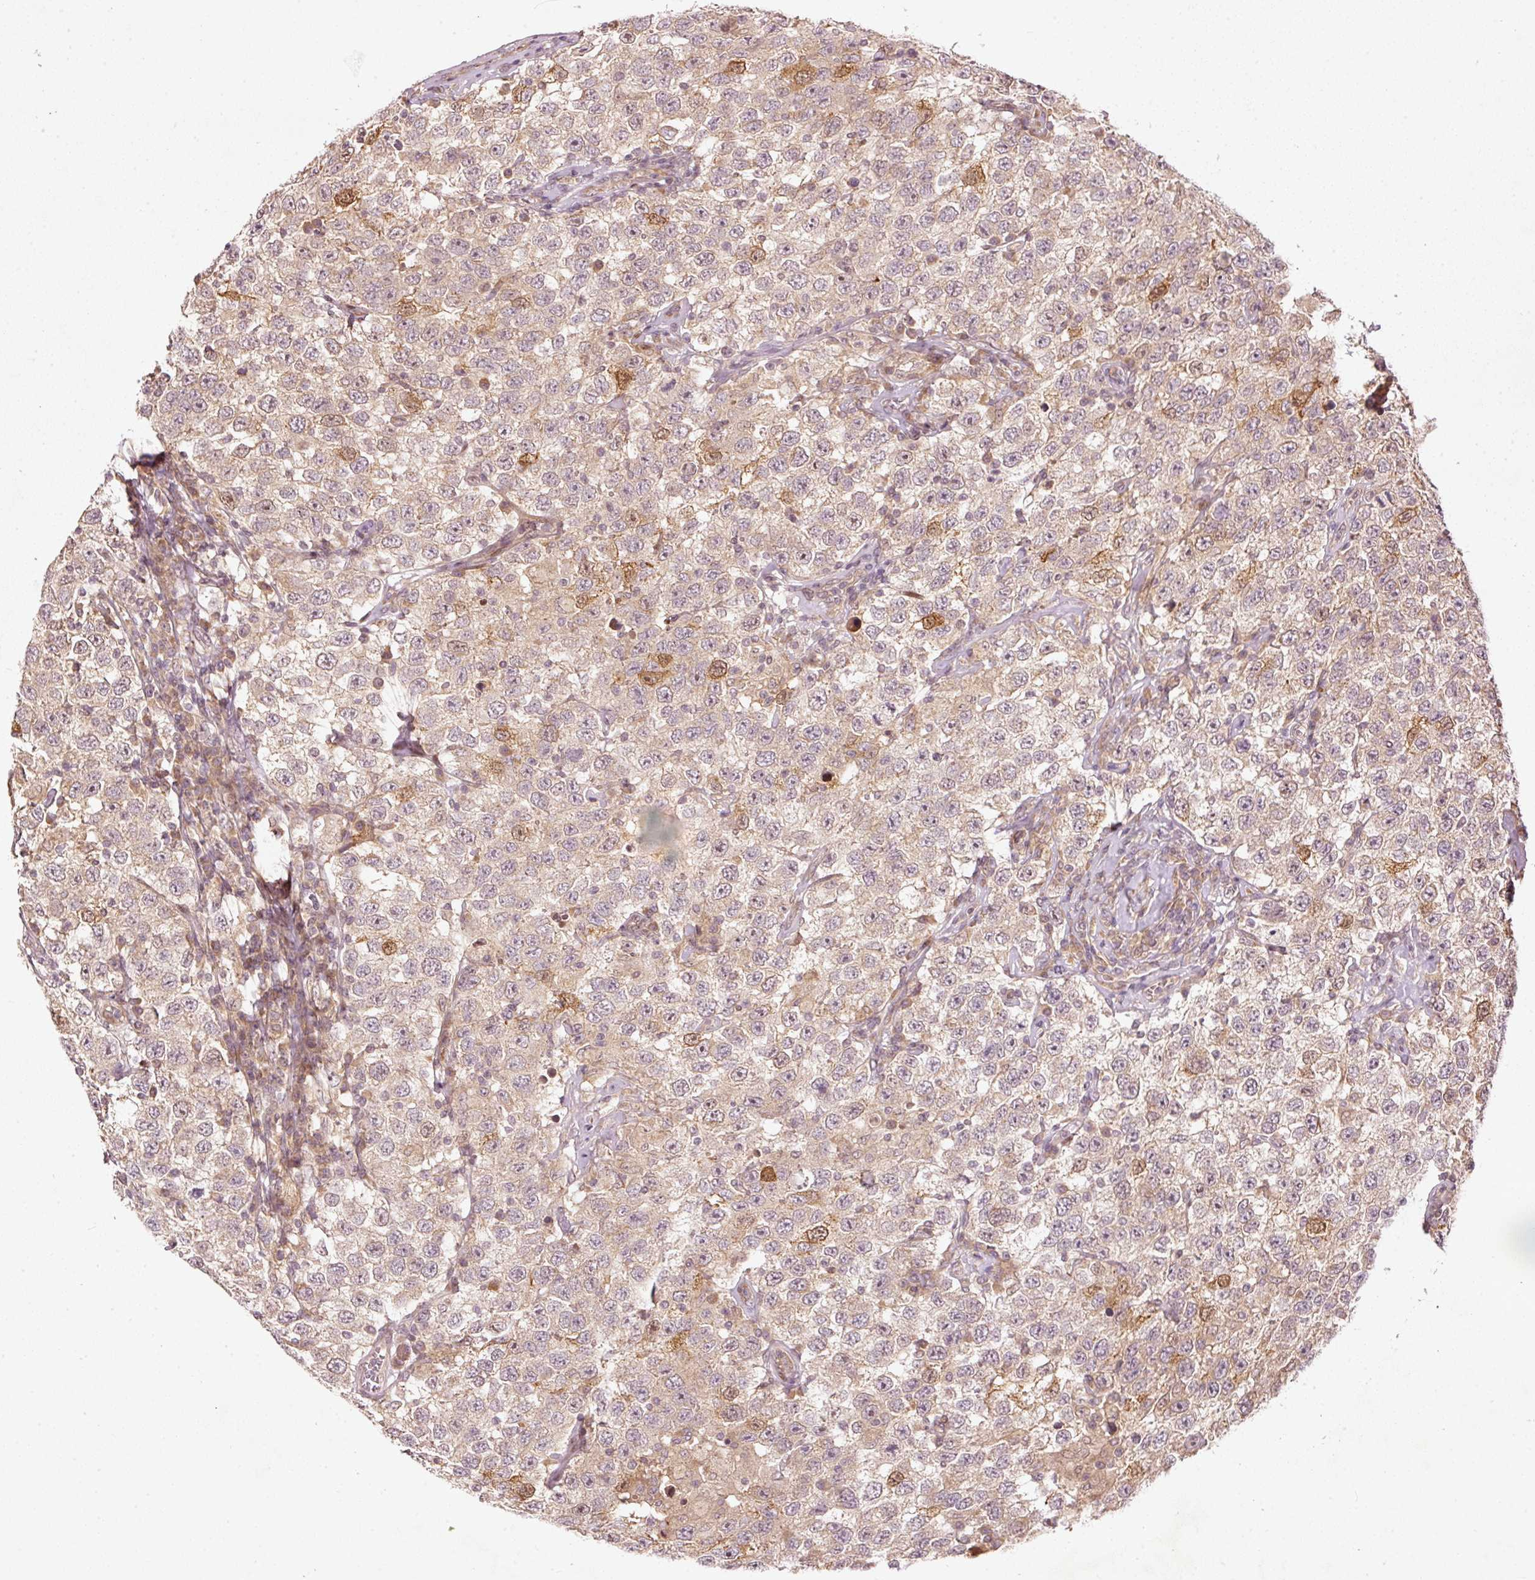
{"staining": {"intensity": "moderate", "quantity": "<25%", "location": "nuclear"}, "tissue": "testis cancer", "cell_type": "Tumor cells", "image_type": "cancer", "snomed": [{"axis": "morphology", "description": "Seminoma, NOS"}, {"axis": "topography", "description": "Testis"}], "caption": "An immunohistochemistry histopathology image of tumor tissue is shown. Protein staining in brown labels moderate nuclear positivity in testis cancer (seminoma) within tumor cells.", "gene": "PCDHB1", "patient": {"sex": "male", "age": 41}}